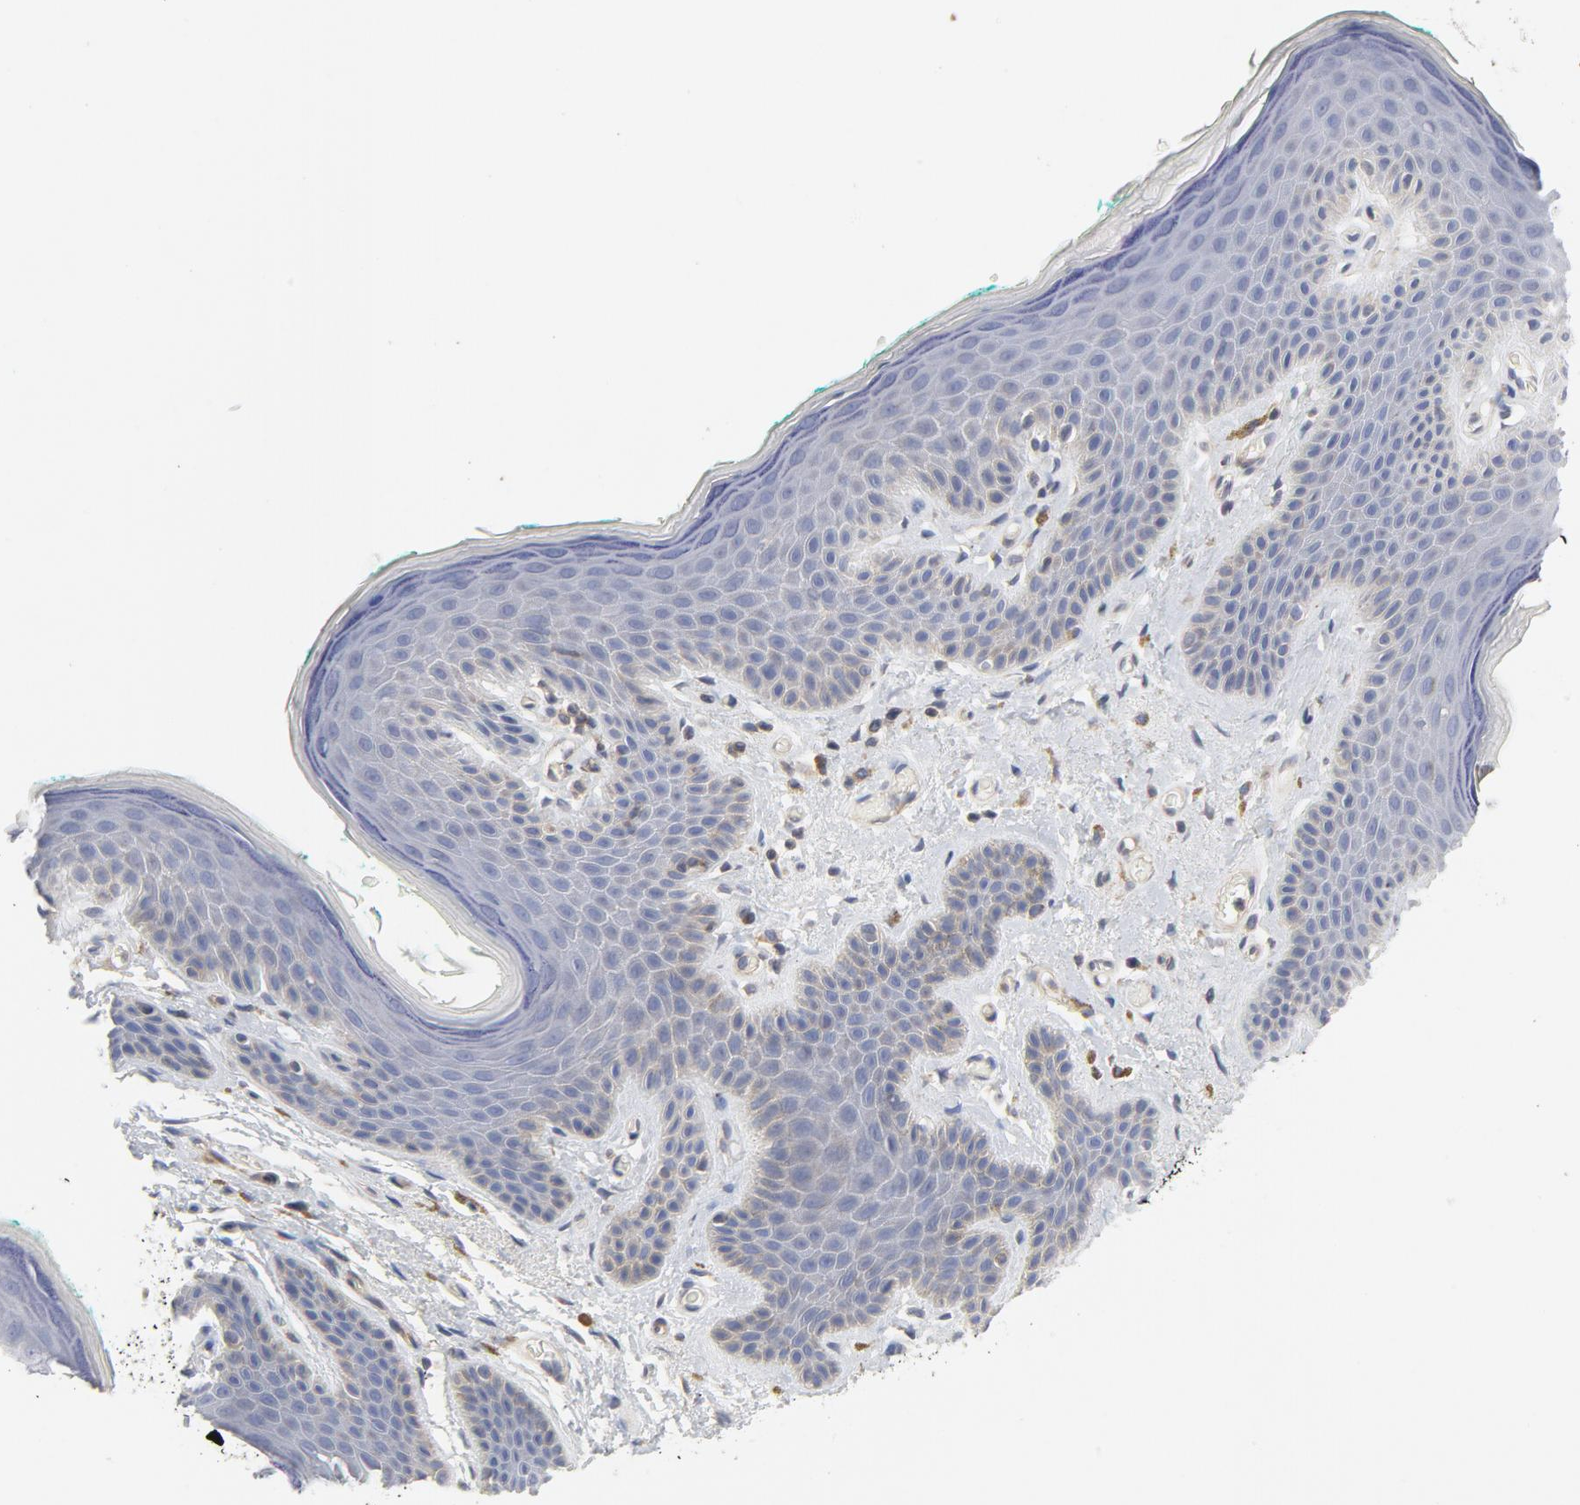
{"staining": {"intensity": "weak", "quantity": "<25%", "location": "cytoplasmic/membranous"}, "tissue": "skin", "cell_type": "Epidermal cells", "image_type": "normal", "snomed": [{"axis": "morphology", "description": "Normal tissue, NOS"}, {"axis": "topography", "description": "Anal"}], "caption": "This photomicrograph is of normal skin stained with immunohistochemistry (IHC) to label a protein in brown with the nuclei are counter-stained blue. There is no positivity in epidermal cells.", "gene": "ROCK1", "patient": {"sex": "male", "age": 74}}